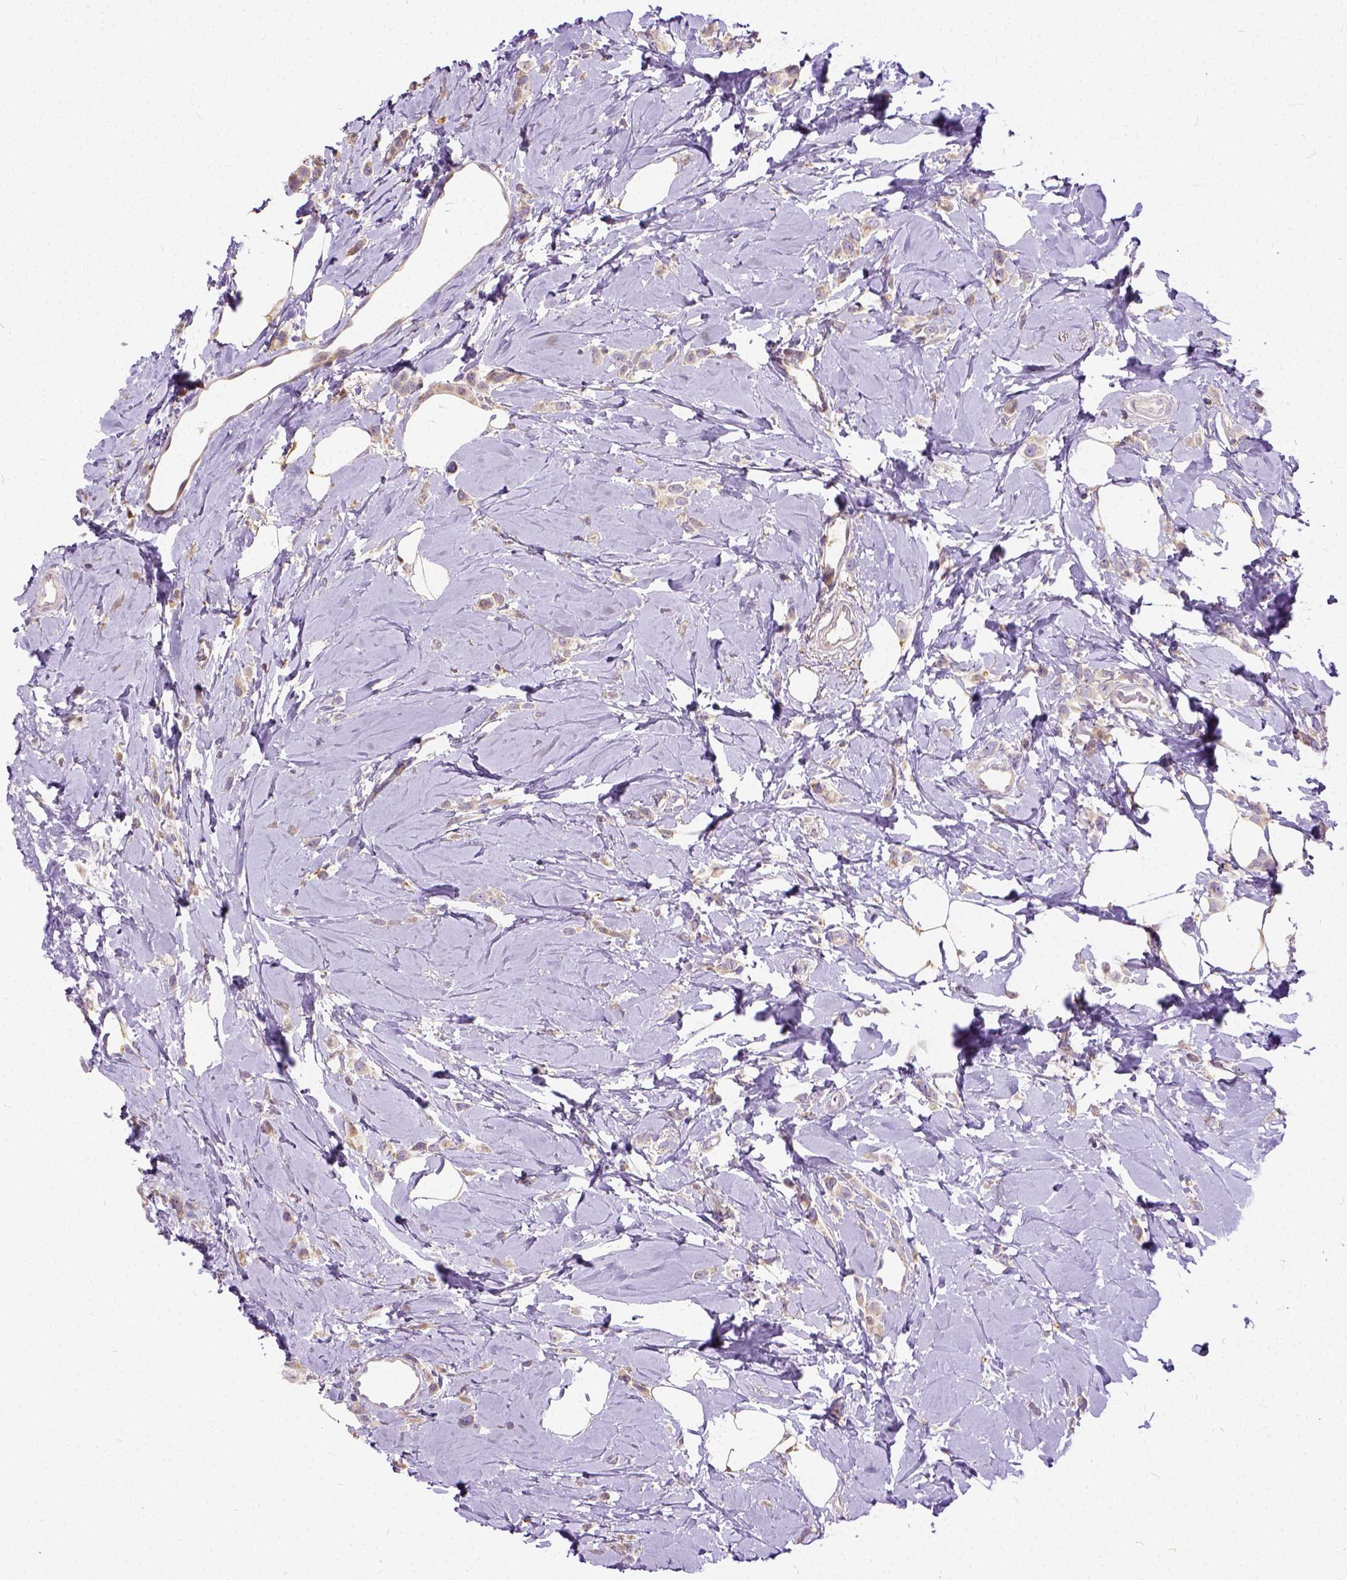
{"staining": {"intensity": "weak", "quantity": "<25%", "location": "cytoplasmic/membranous"}, "tissue": "breast cancer", "cell_type": "Tumor cells", "image_type": "cancer", "snomed": [{"axis": "morphology", "description": "Lobular carcinoma"}, {"axis": "topography", "description": "Breast"}], "caption": "Immunohistochemical staining of human breast cancer (lobular carcinoma) shows no significant positivity in tumor cells.", "gene": "CADM4", "patient": {"sex": "female", "age": 66}}